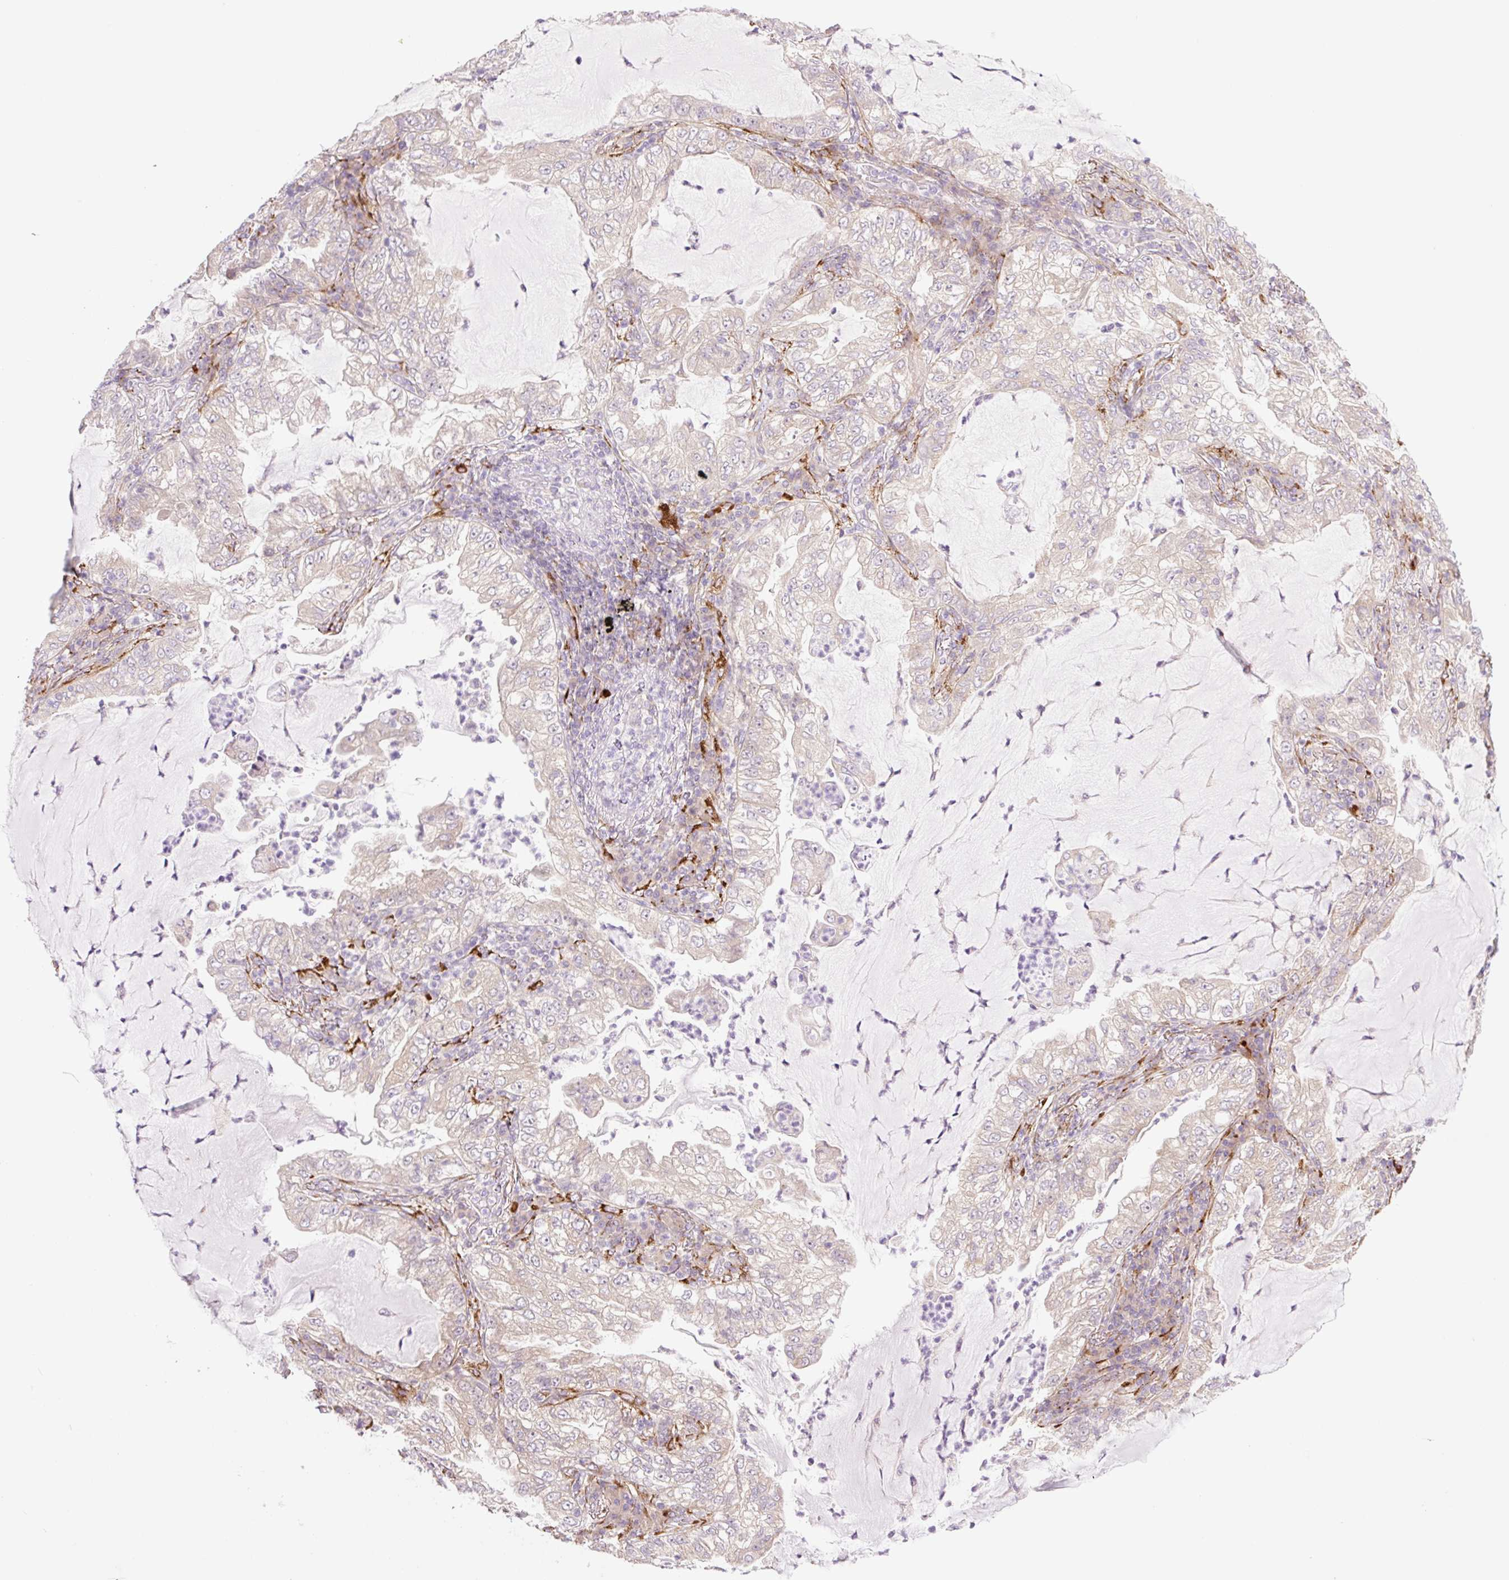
{"staining": {"intensity": "weak", "quantity": "25%-75%", "location": "cytoplasmic/membranous"}, "tissue": "lung cancer", "cell_type": "Tumor cells", "image_type": "cancer", "snomed": [{"axis": "morphology", "description": "Adenocarcinoma, NOS"}, {"axis": "topography", "description": "Lung"}], "caption": "A brown stain highlights weak cytoplasmic/membranous expression of a protein in lung cancer (adenocarcinoma) tumor cells. (Stains: DAB in brown, nuclei in blue, Microscopy: brightfield microscopy at high magnification).", "gene": "COL5A1", "patient": {"sex": "female", "age": 73}}